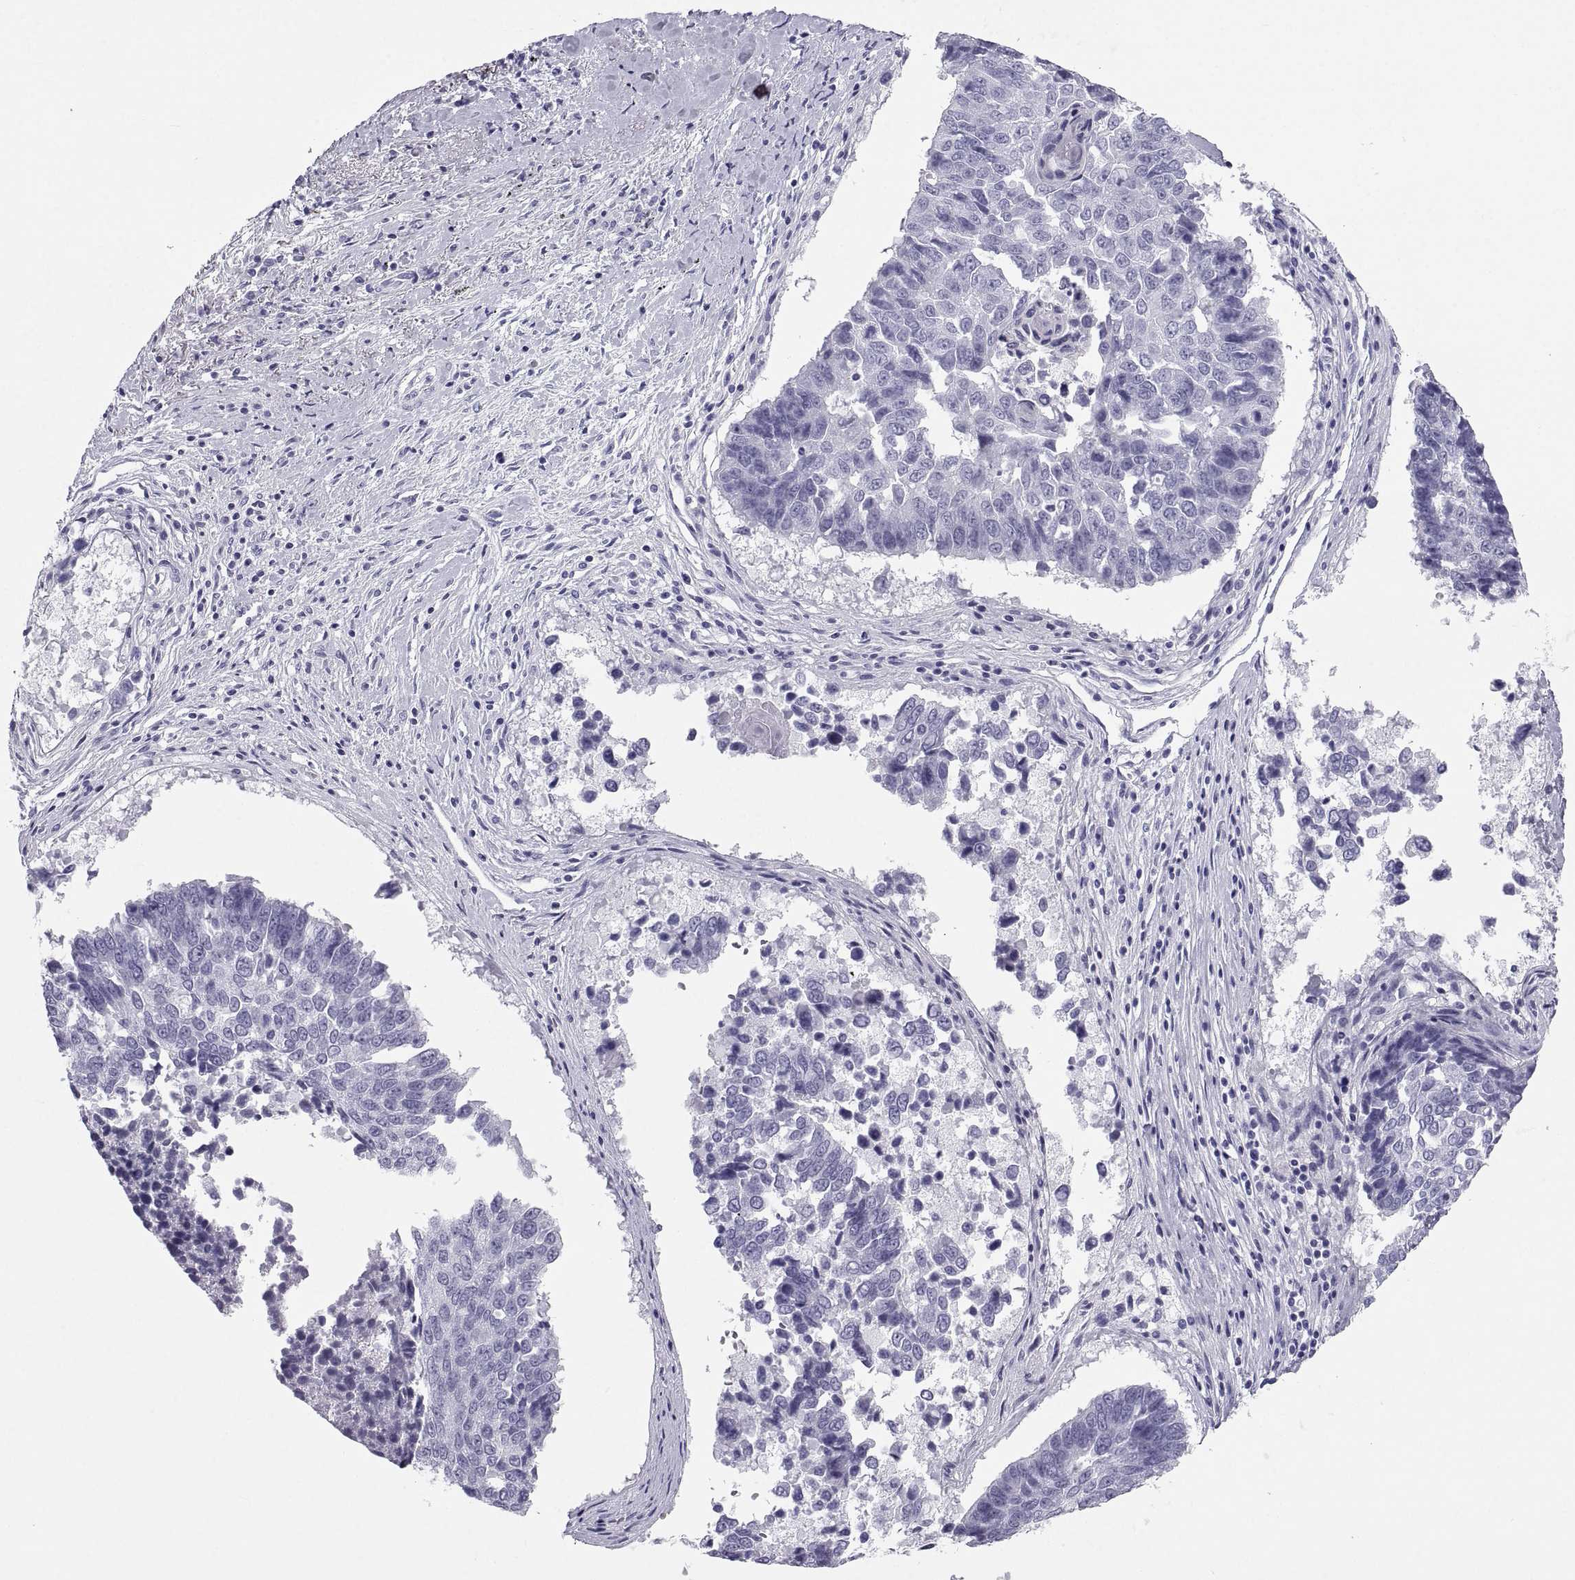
{"staining": {"intensity": "negative", "quantity": "none", "location": "none"}, "tissue": "lung cancer", "cell_type": "Tumor cells", "image_type": "cancer", "snomed": [{"axis": "morphology", "description": "Squamous cell carcinoma, NOS"}, {"axis": "topography", "description": "Lung"}], "caption": "Immunohistochemistry (IHC) image of neoplastic tissue: squamous cell carcinoma (lung) stained with DAB exhibits no significant protein staining in tumor cells.", "gene": "PCSK1N", "patient": {"sex": "male", "age": 73}}